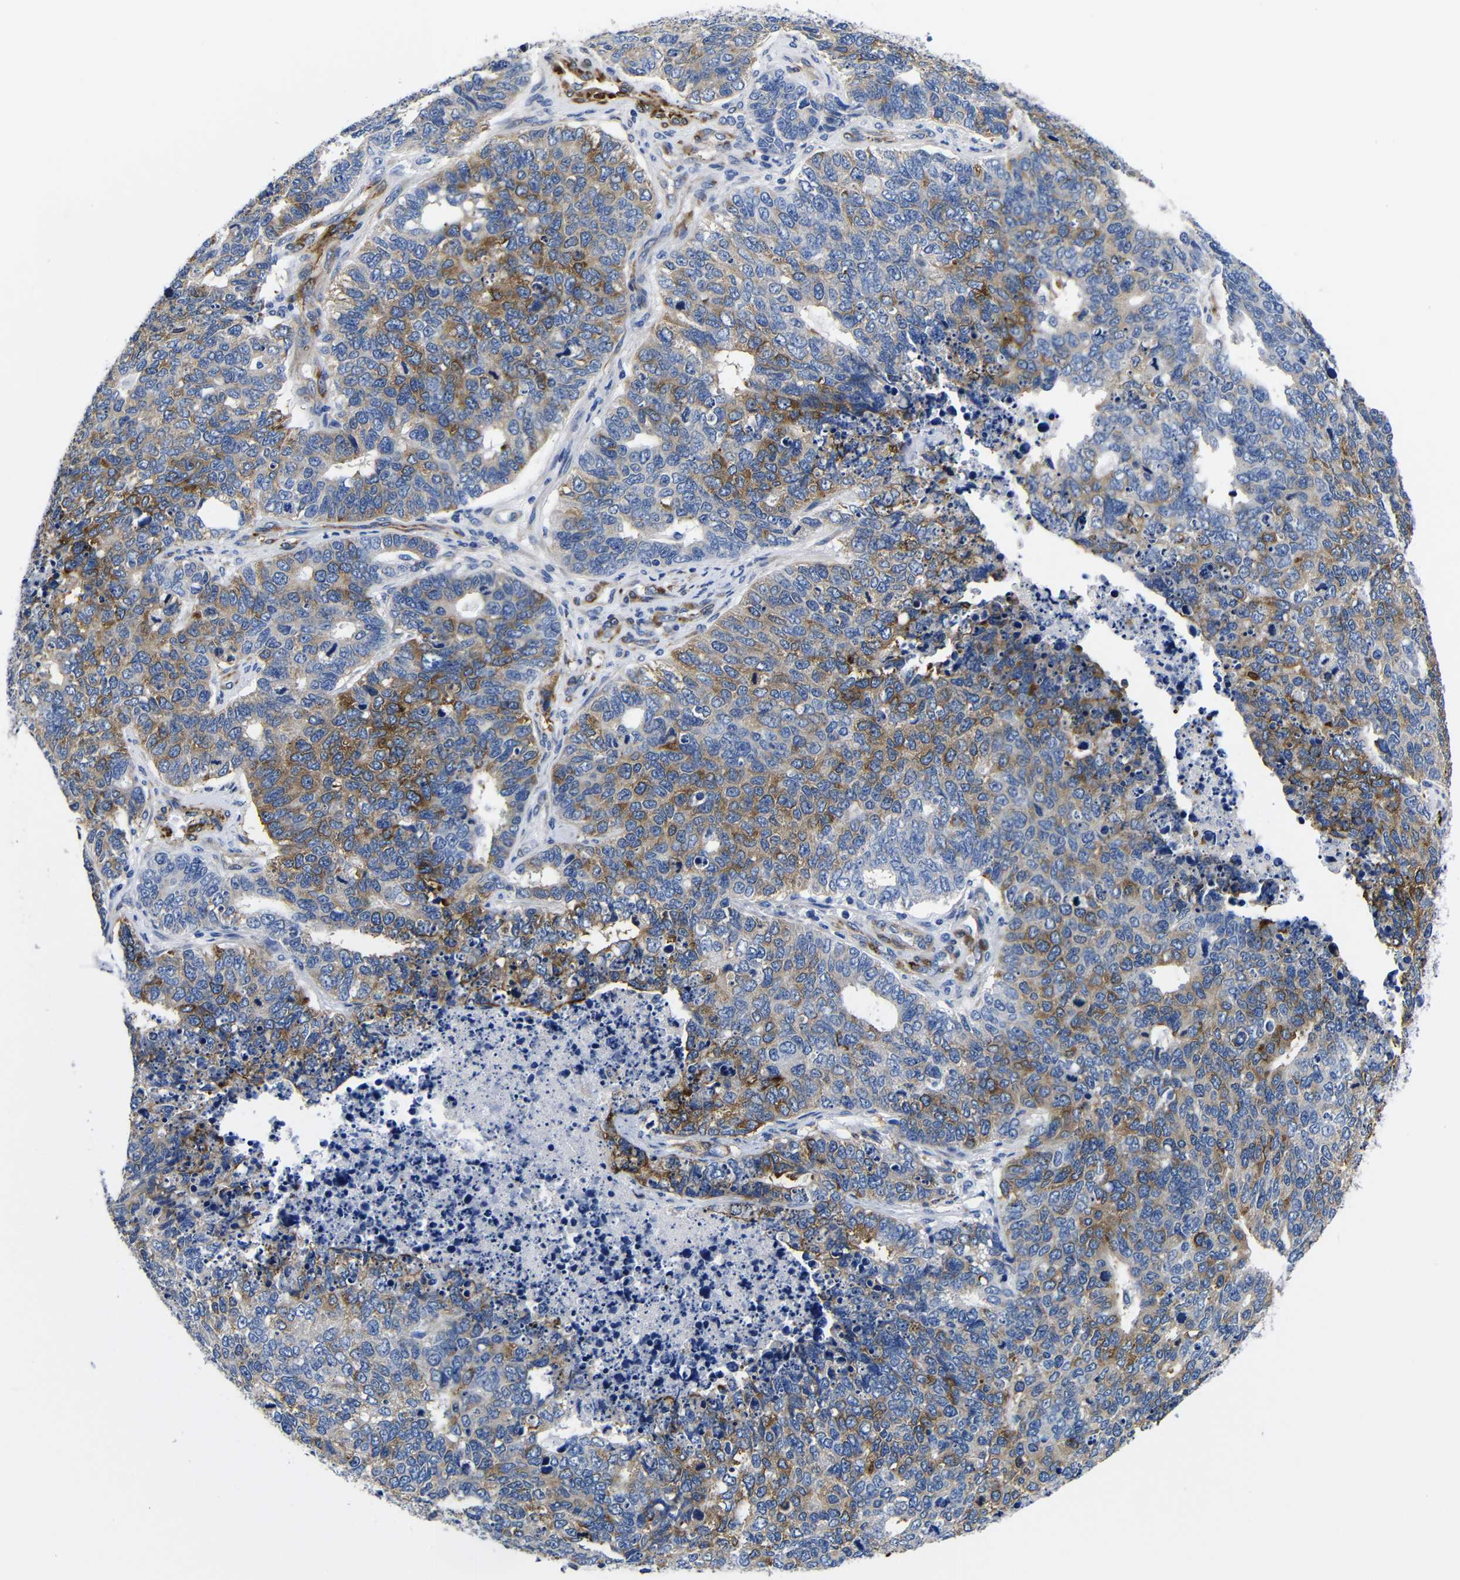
{"staining": {"intensity": "moderate", "quantity": "25%-75%", "location": "cytoplasmic/membranous"}, "tissue": "cervical cancer", "cell_type": "Tumor cells", "image_type": "cancer", "snomed": [{"axis": "morphology", "description": "Squamous cell carcinoma, NOS"}, {"axis": "topography", "description": "Cervix"}], "caption": "A high-resolution micrograph shows immunohistochemistry staining of cervical cancer (squamous cell carcinoma), which displays moderate cytoplasmic/membranous staining in approximately 25%-75% of tumor cells. The staining was performed using DAB, with brown indicating positive protein expression. Nuclei are stained blue with hematoxylin.", "gene": "LRIG1", "patient": {"sex": "female", "age": 63}}